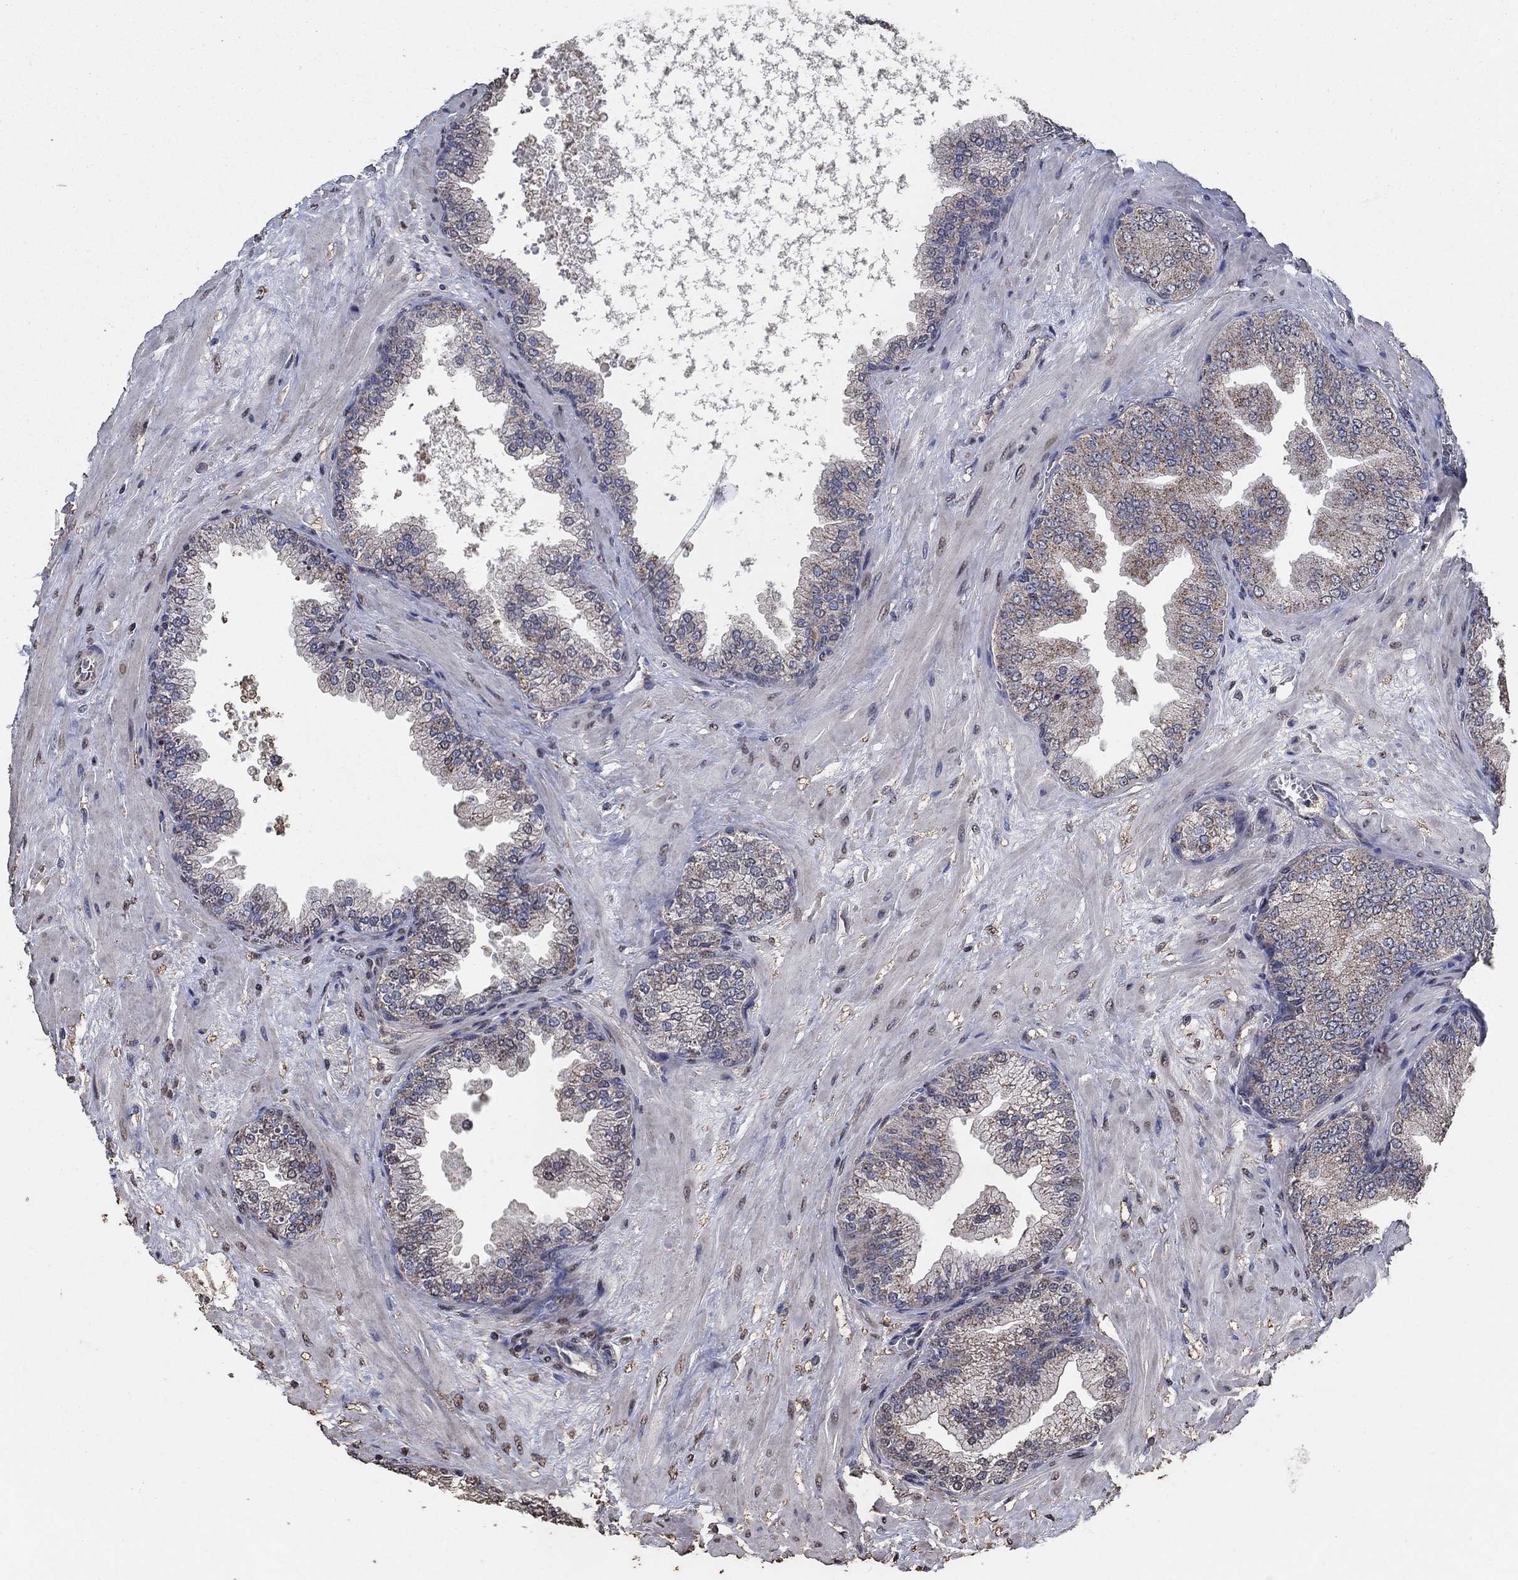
{"staining": {"intensity": "moderate", "quantity": "<25%", "location": "cytoplasmic/membranous"}, "tissue": "prostate cancer", "cell_type": "Tumor cells", "image_type": "cancer", "snomed": [{"axis": "morphology", "description": "Adenocarcinoma, Low grade"}, {"axis": "topography", "description": "Prostate"}], "caption": "Human prostate cancer stained for a protein (brown) shows moderate cytoplasmic/membranous positive staining in approximately <25% of tumor cells.", "gene": "MRPS24", "patient": {"sex": "male", "age": 72}}